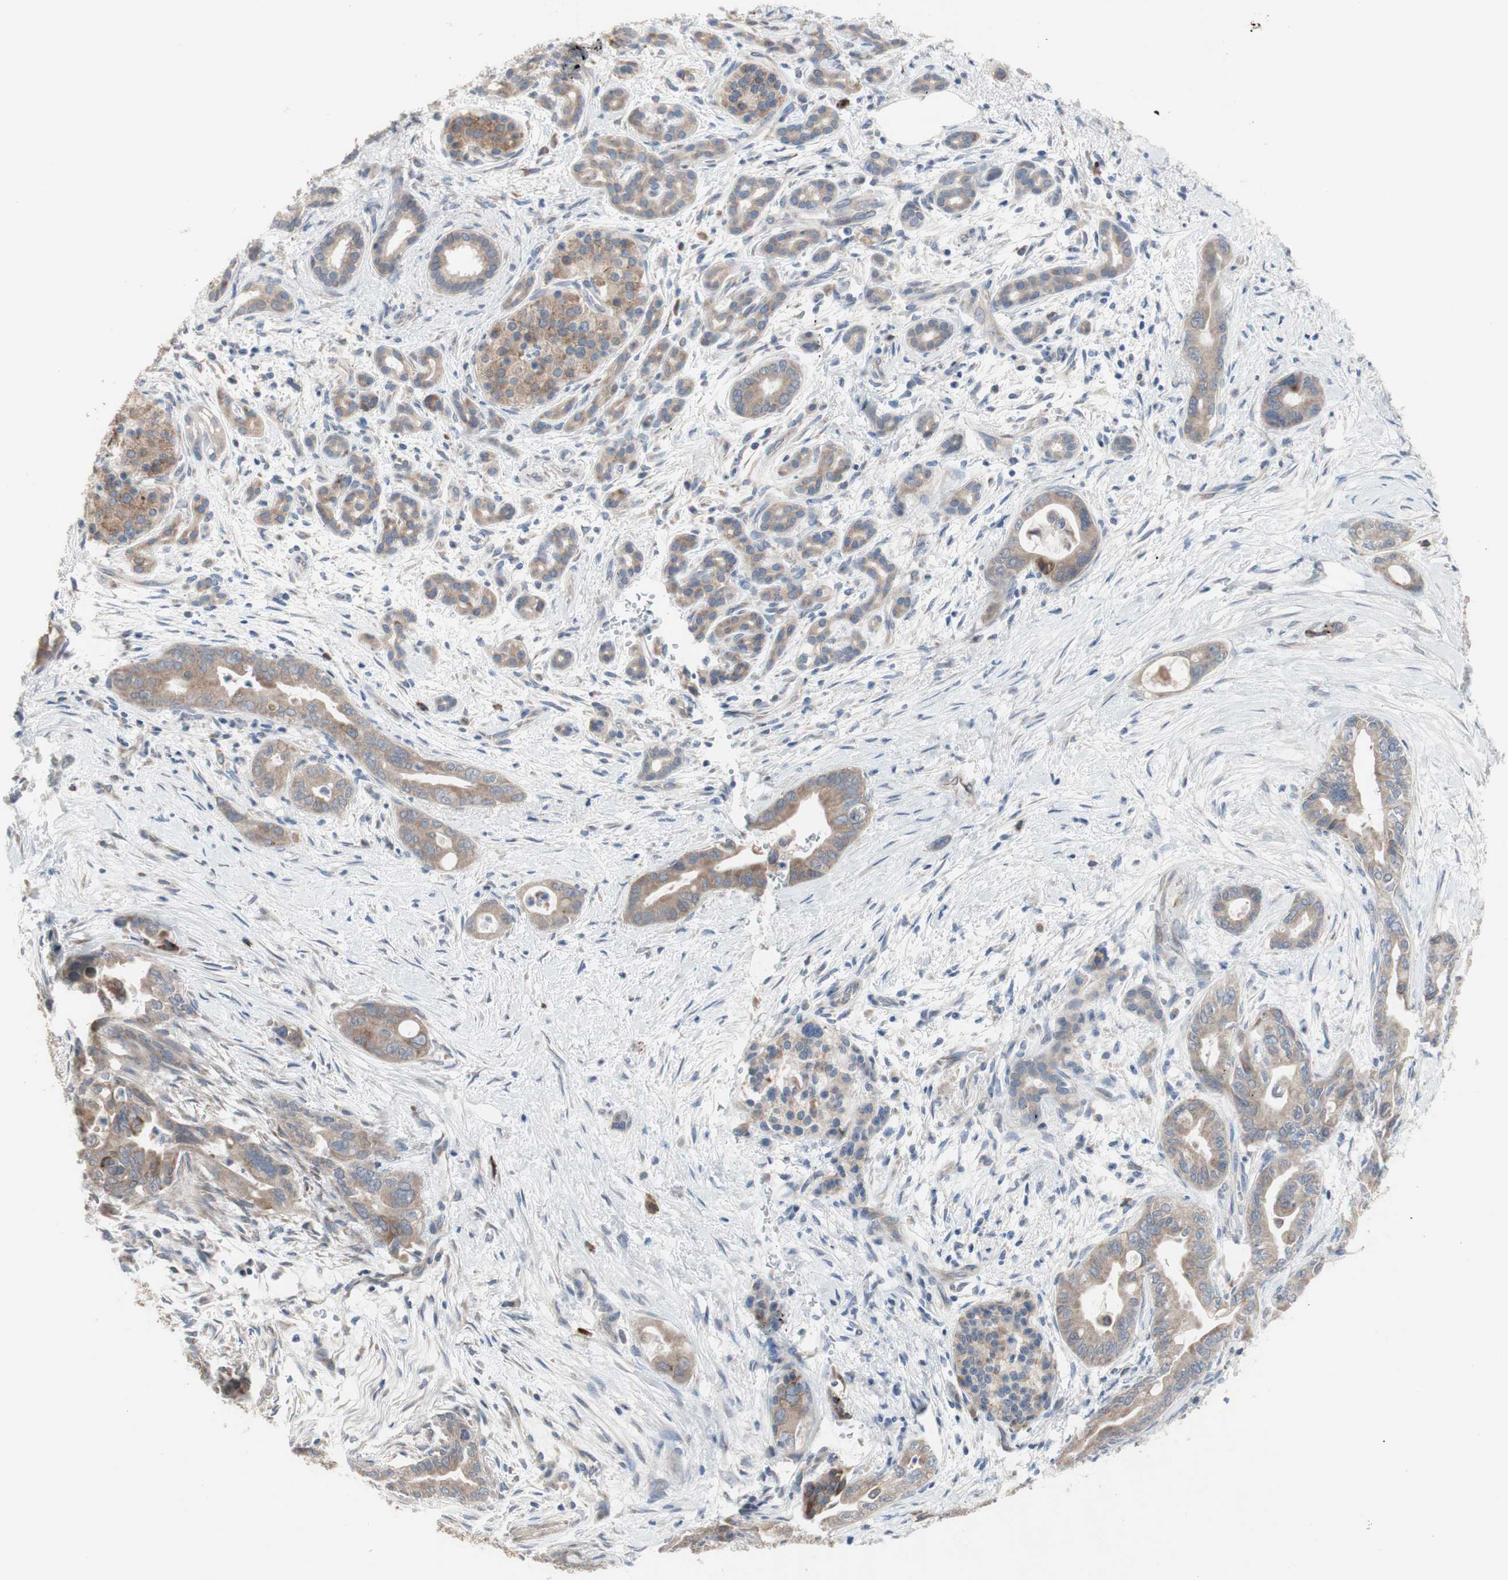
{"staining": {"intensity": "moderate", "quantity": ">75%", "location": "cytoplasmic/membranous"}, "tissue": "pancreatic cancer", "cell_type": "Tumor cells", "image_type": "cancer", "snomed": [{"axis": "morphology", "description": "Adenocarcinoma, NOS"}, {"axis": "topography", "description": "Pancreas"}], "caption": "Adenocarcinoma (pancreatic) was stained to show a protein in brown. There is medium levels of moderate cytoplasmic/membranous staining in about >75% of tumor cells. (Brightfield microscopy of DAB IHC at high magnification).", "gene": "TTC14", "patient": {"sex": "male", "age": 70}}